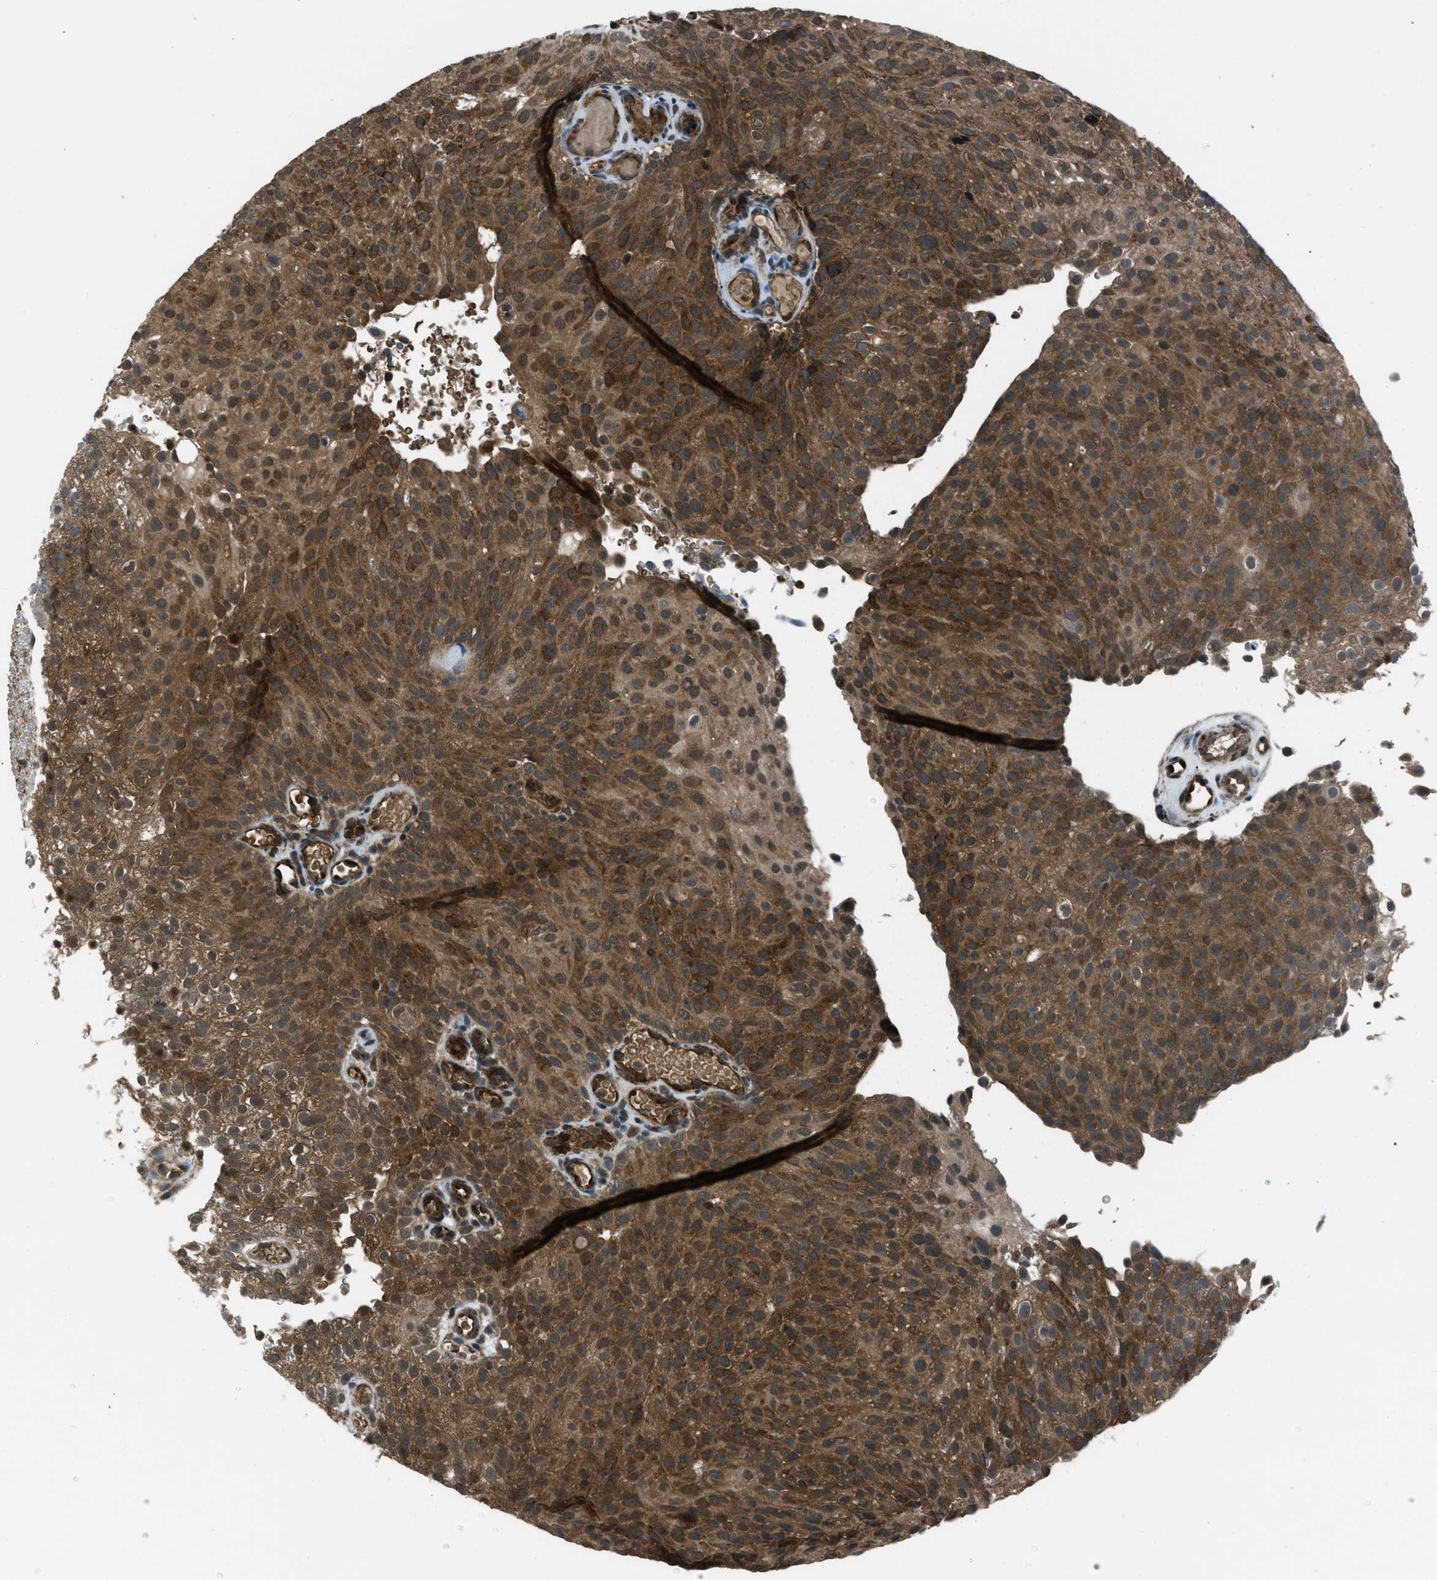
{"staining": {"intensity": "strong", "quantity": "25%-75%", "location": "cytoplasmic/membranous,nuclear"}, "tissue": "urothelial cancer", "cell_type": "Tumor cells", "image_type": "cancer", "snomed": [{"axis": "morphology", "description": "Urothelial carcinoma, Low grade"}, {"axis": "topography", "description": "Urinary bladder"}], "caption": "Immunohistochemistry (IHC) histopathology image of neoplastic tissue: human urothelial cancer stained using immunohistochemistry exhibits high levels of strong protein expression localized specifically in the cytoplasmic/membranous and nuclear of tumor cells, appearing as a cytoplasmic/membranous and nuclear brown color.", "gene": "ASAP2", "patient": {"sex": "male", "age": 78}}